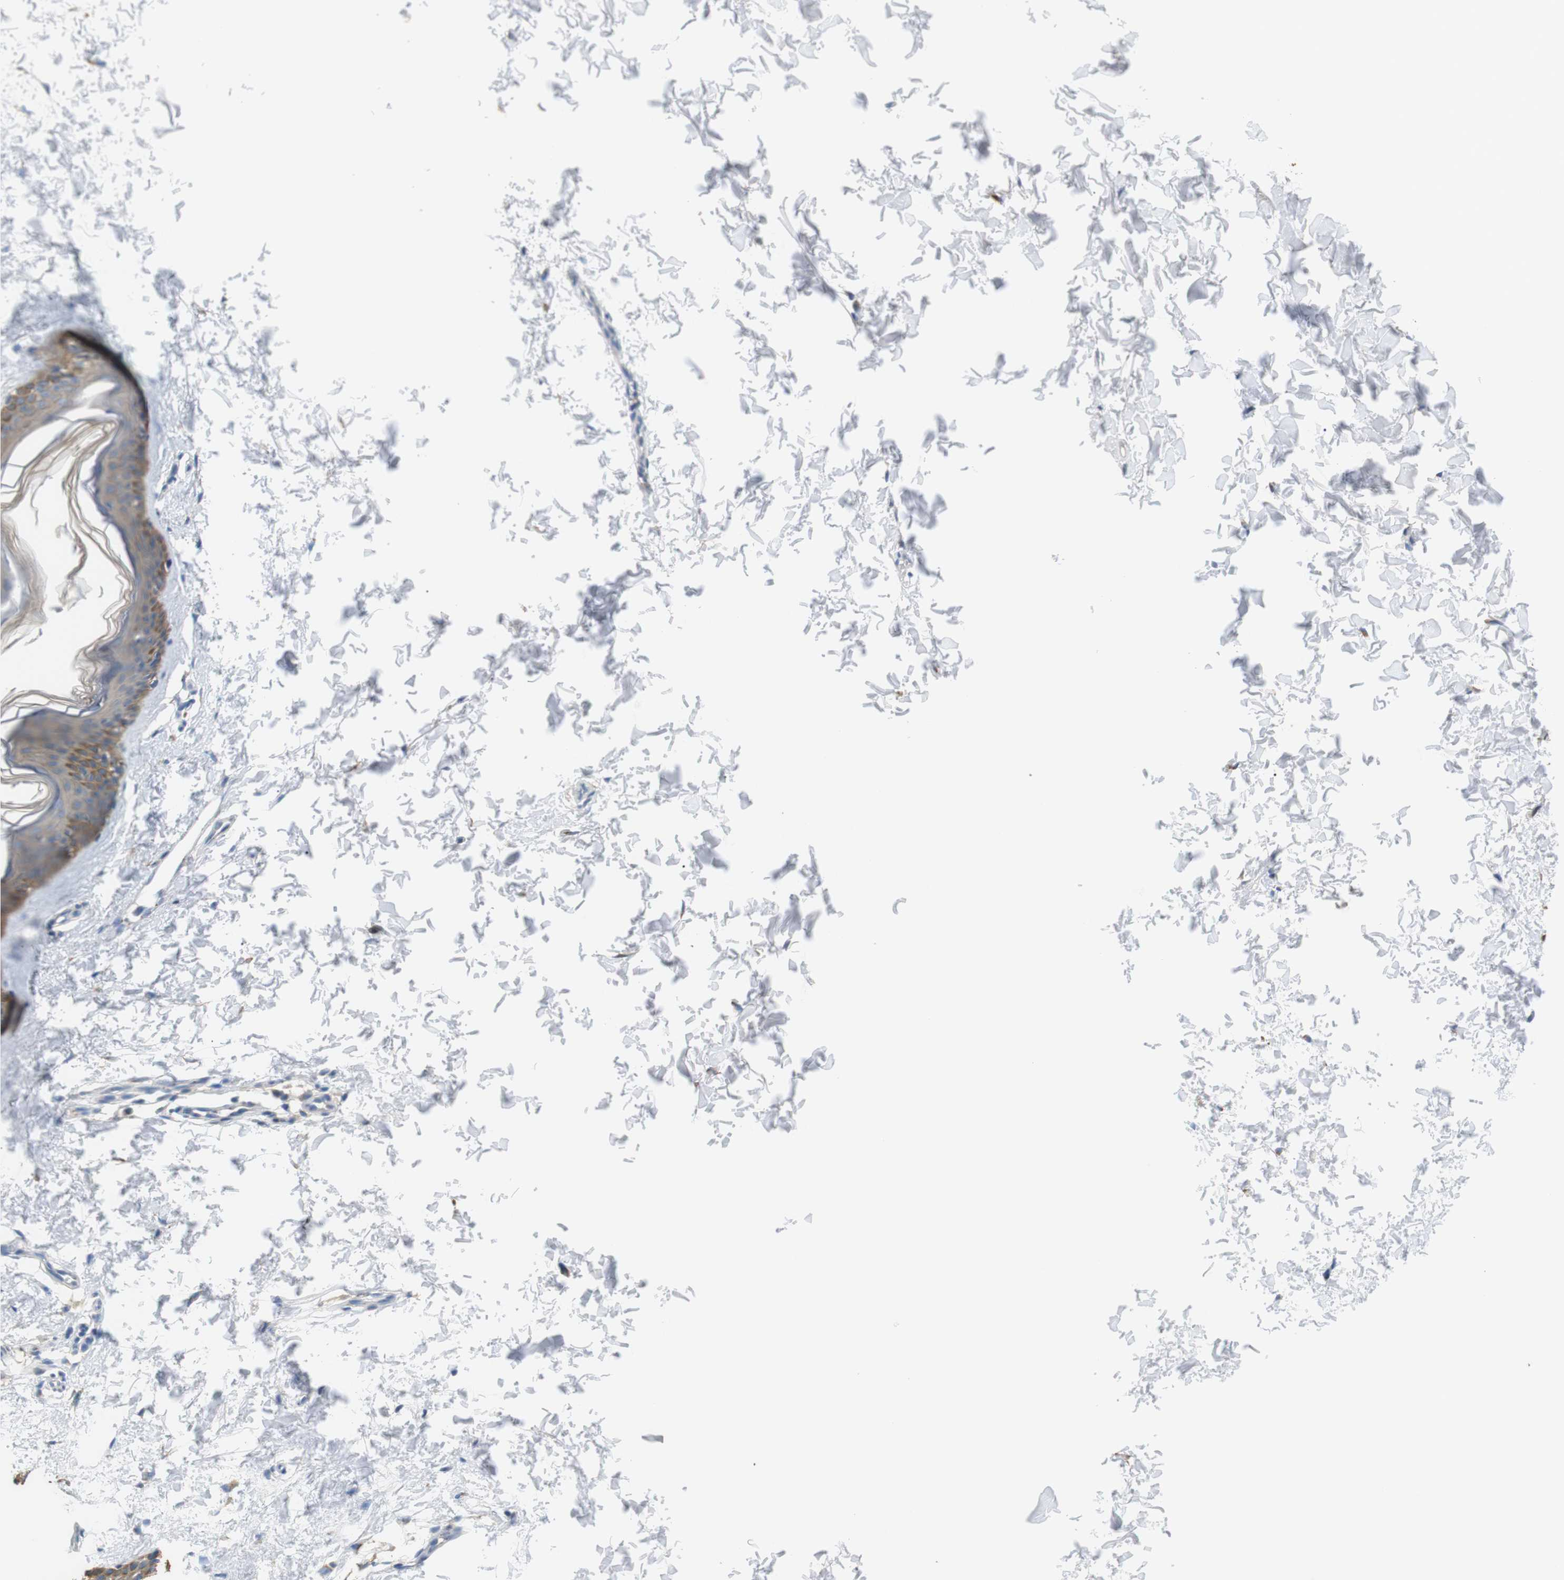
{"staining": {"intensity": "moderate", "quantity": ">75%", "location": "cytoplasmic/membranous"}, "tissue": "skin", "cell_type": "Fibroblasts", "image_type": "normal", "snomed": [{"axis": "morphology", "description": "Normal tissue, NOS"}, {"axis": "topography", "description": "Skin"}], "caption": "Brown immunohistochemical staining in benign human skin displays moderate cytoplasmic/membranous staining in about >75% of fibroblasts.", "gene": "UNC5CL", "patient": {"sex": "female", "age": 41}}